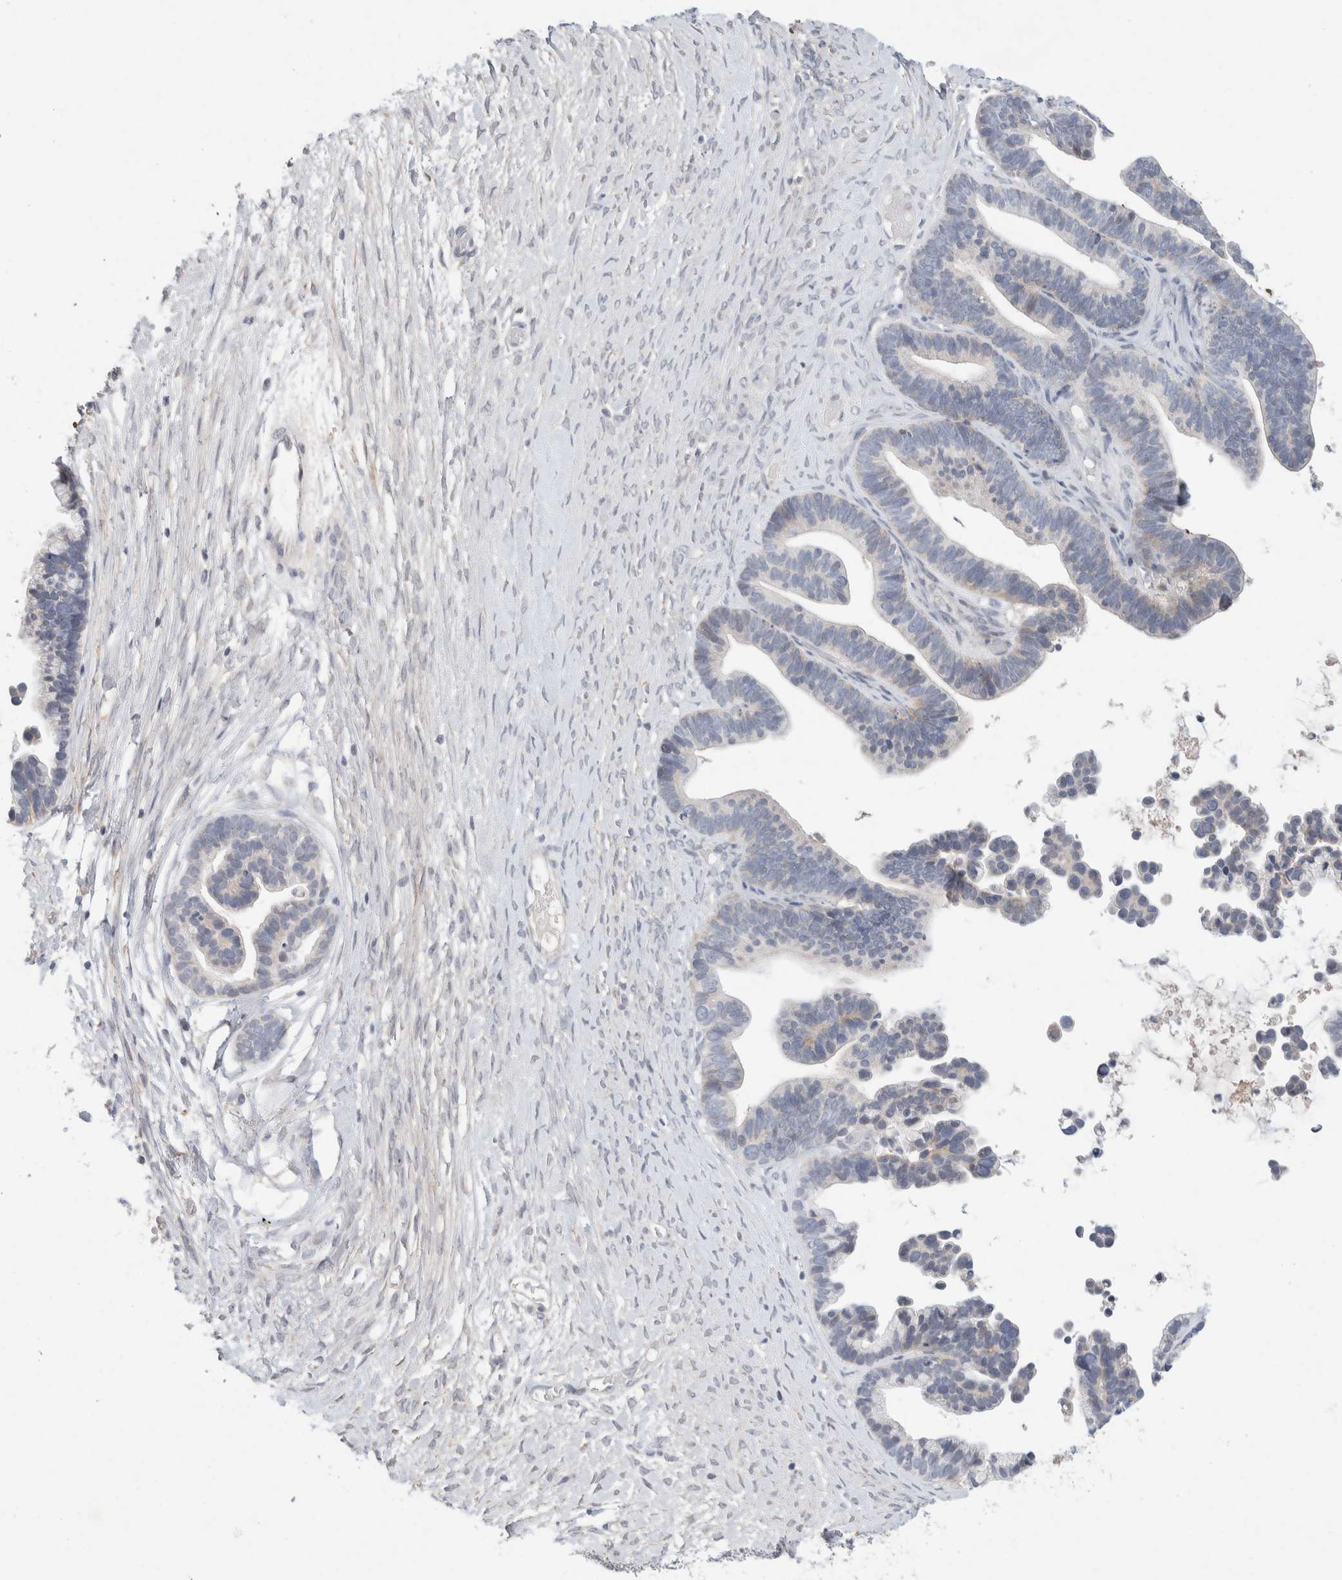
{"staining": {"intensity": "negative", "quantity": "none", "location": "none"}, "tissue": "ovarian cancer", "cell_type": "Tumor cells", "image_type": "cancer", "snomed": [{"axis": "morphology", "description": "Cystadenocarcinoma, serous, NOS"}, {"axis": "topography", "description": "Ovary"}], "caption": "IHC micrograph of human serous cystadenocarcinoma (ovarian) stained for a protein (brown), which shows no expression in tumor cells. (DAB immunohistochemistry with hematoxylin counter stain).", "gene": "CMTM4", "patient": {"sex": "female", "age": 56}}